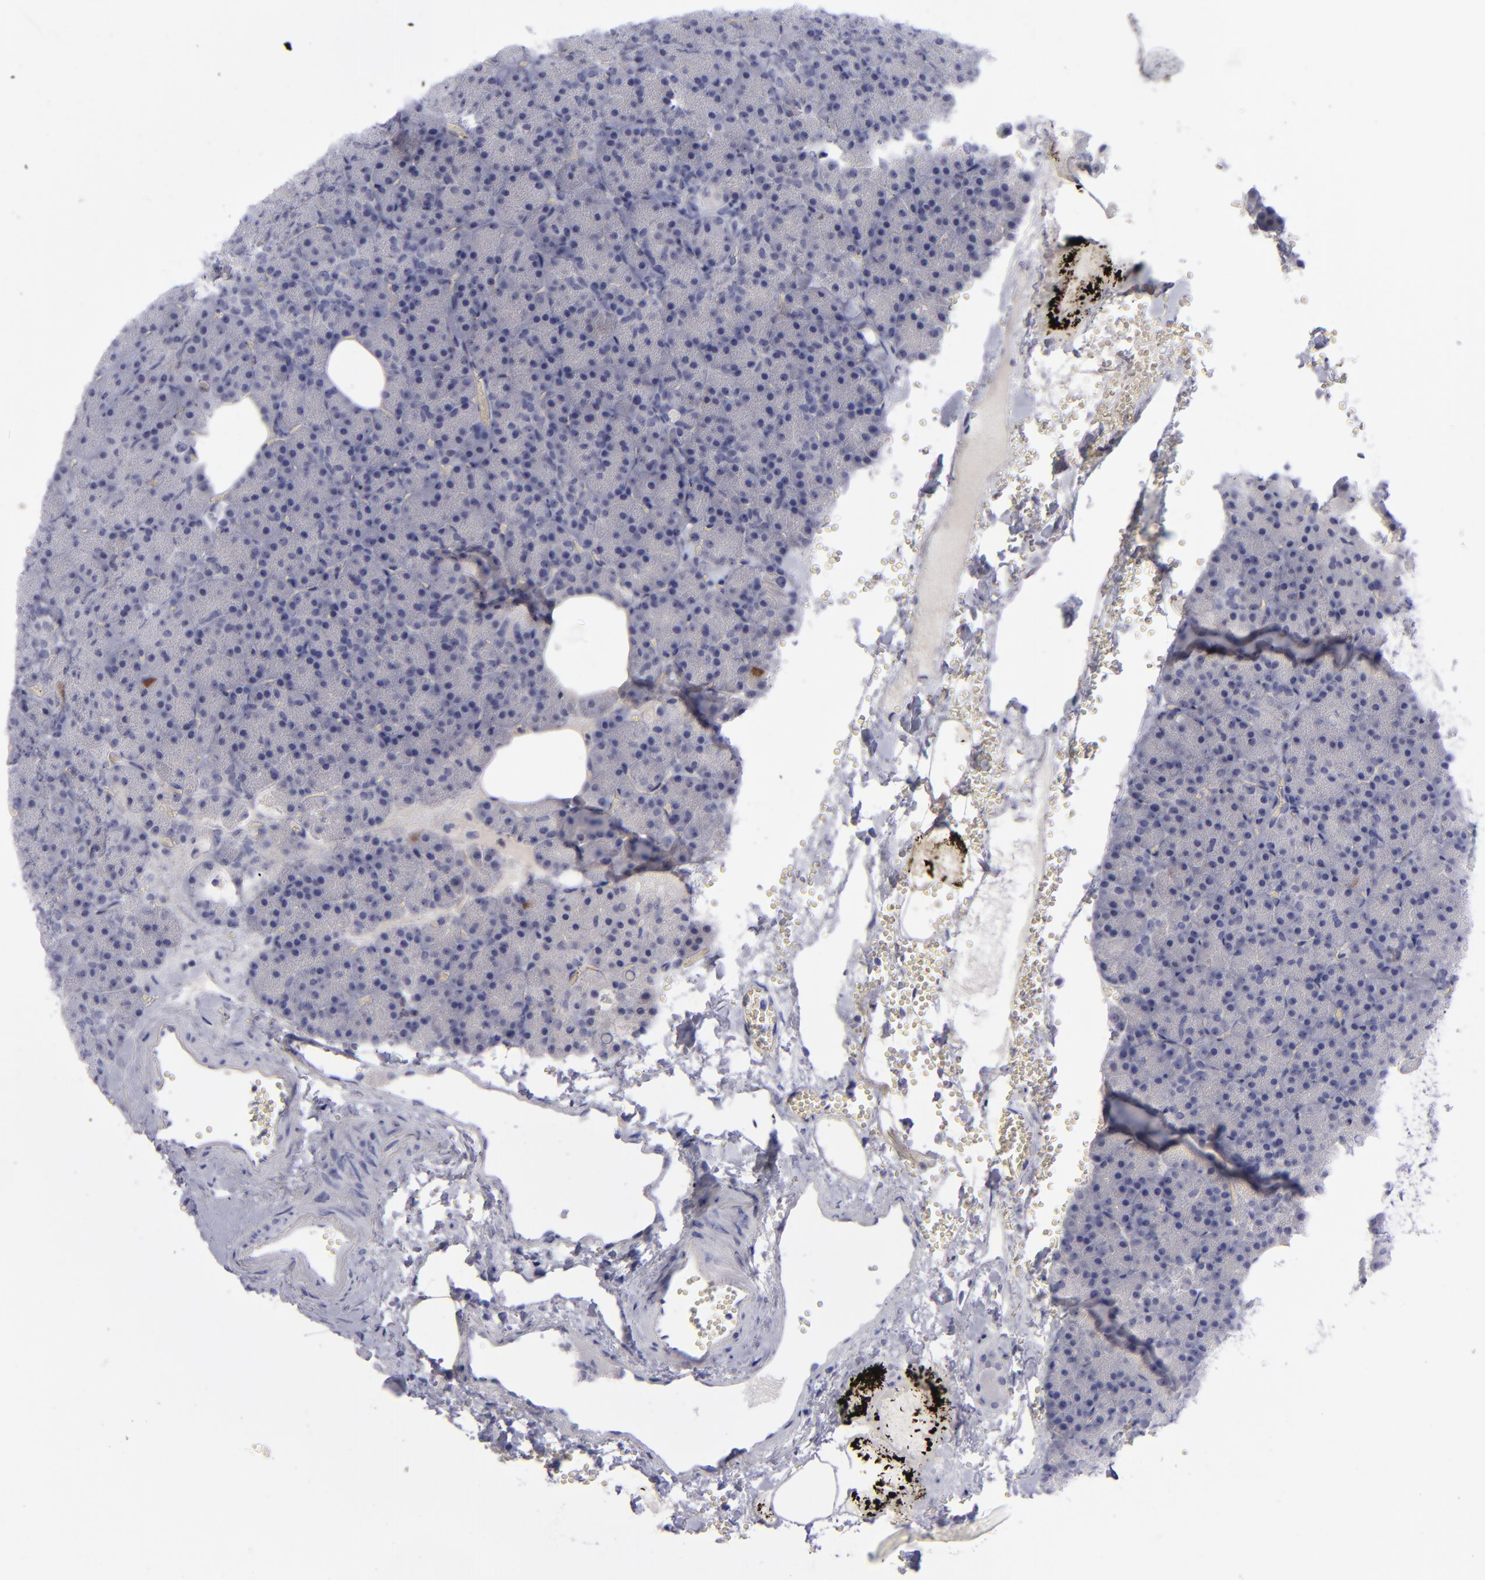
{"staining": {"intensity": "negative", "quantity": "none", "location": "none"}, "tissue": "pancreas", "cell_type": "Exocrine glandular cells", "image_type": "normal", "snomed": [{"axis": "morphology", "description": "Normal tissue, NOS"}, {"axis": "topography", "description": "Pancreas"}], "caption": "This is a image of IHC staining of benign pancreas, which shows no expression in exocrine glandular cells.", "gene": "AURKA", "patient": {"sex": "female", "age": 35}}